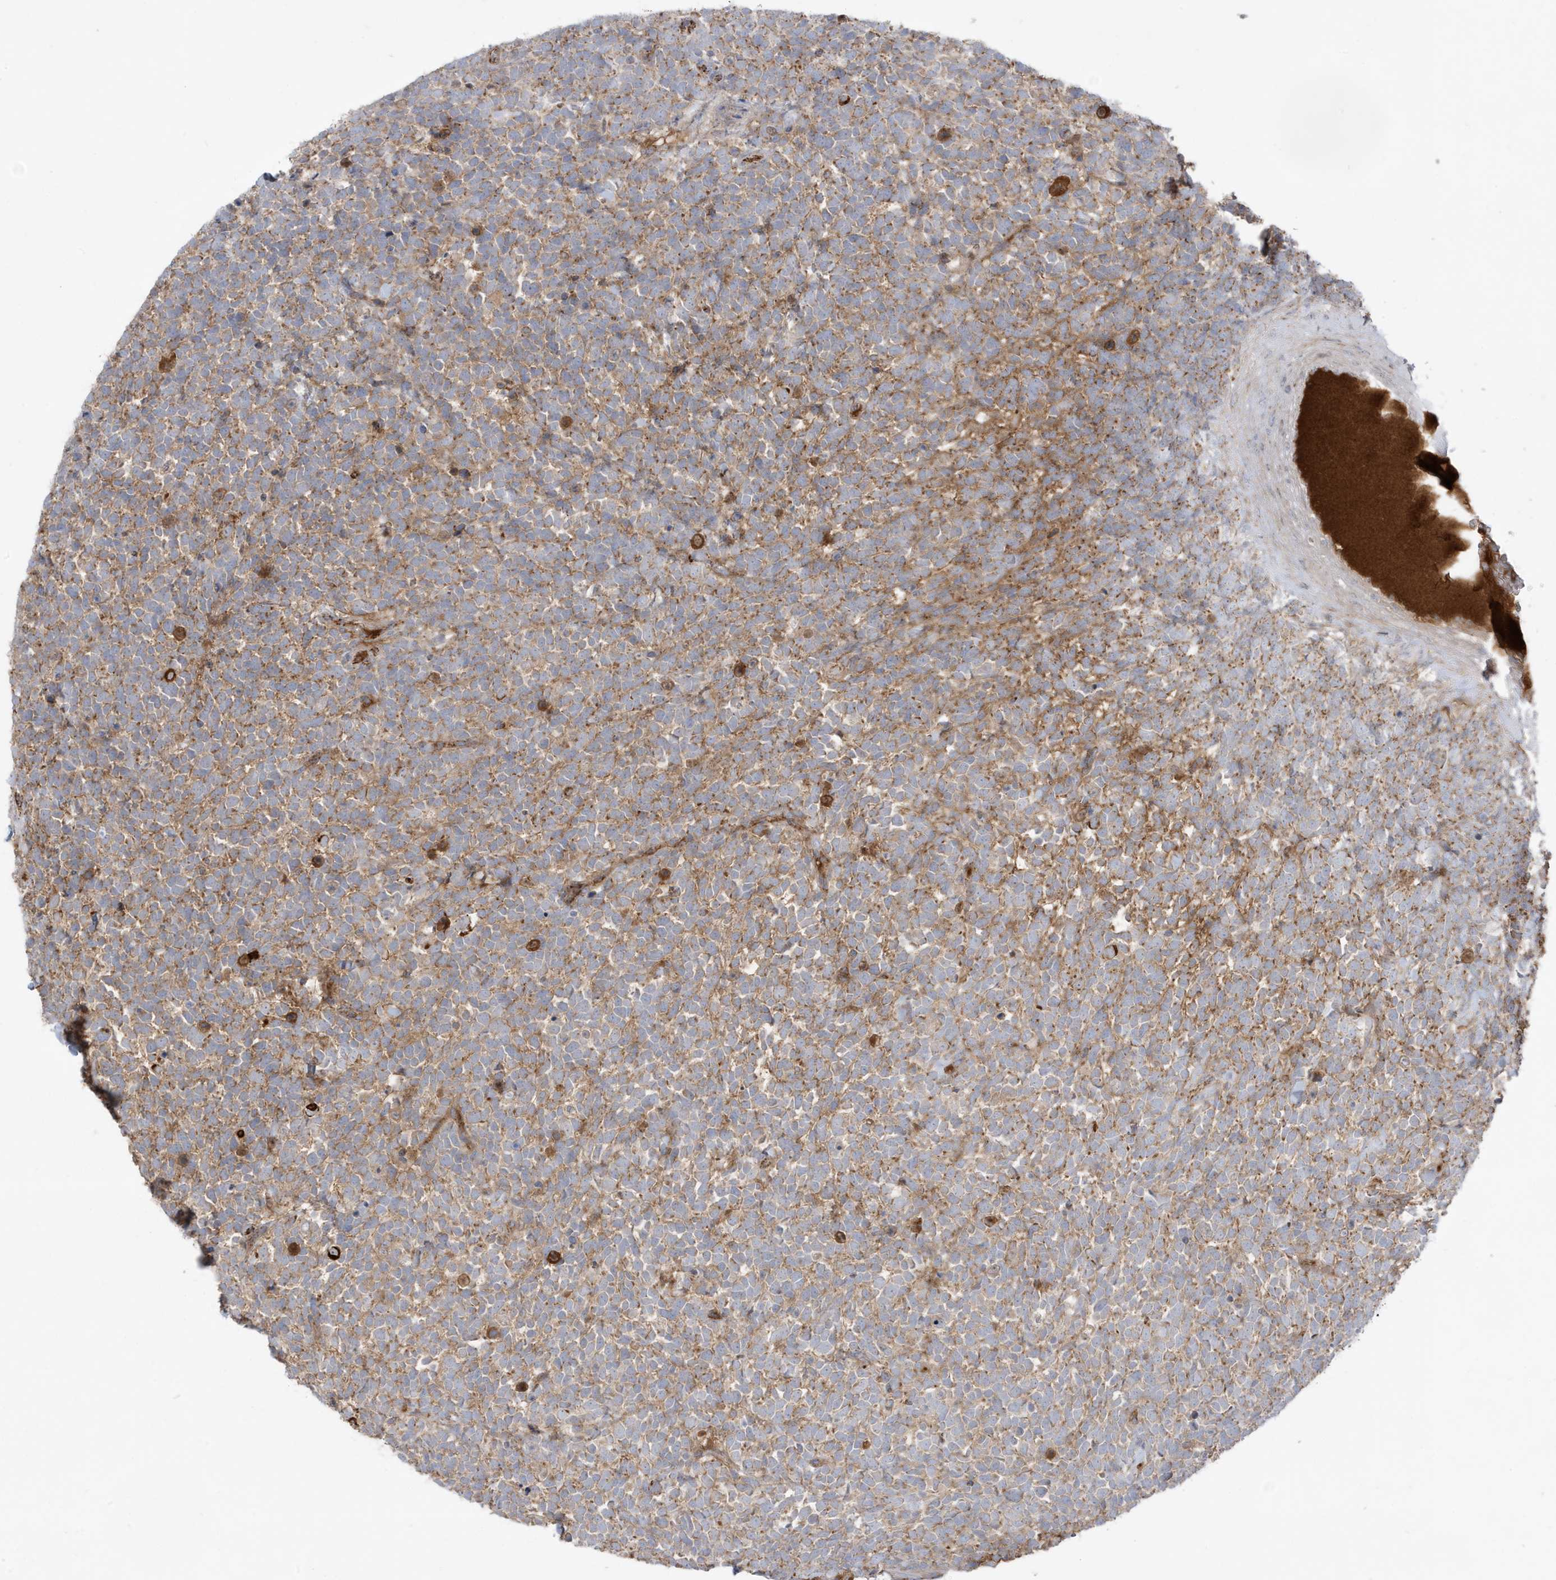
{"staining": {"intensity": "moderate", "quantity": ">75%", "location": "cytoplasmic/membranous"}, "tissue": "urothelial cancer", "cell_type": "Tumor cells", "image_type": "cancer", "snomed": [{"axis": "morphology", "description": "Urothelial carcinoma, High grade"}, {"axis": "topography", "description": "Urinary bladder"}], "caption": "The immunohistochemical stain labels moderate cytoplasmic/membranous expression in tumor cells of high-grade urothelial carcinoma tissue. (Stains: DAB (3,3'-diaminobenzidine) in brown, nuclei in blue, Microscopy: brightfield microscopy at high magnification).", "gene": "IFT57", "patient": {"sex": "female", "age": 82}}